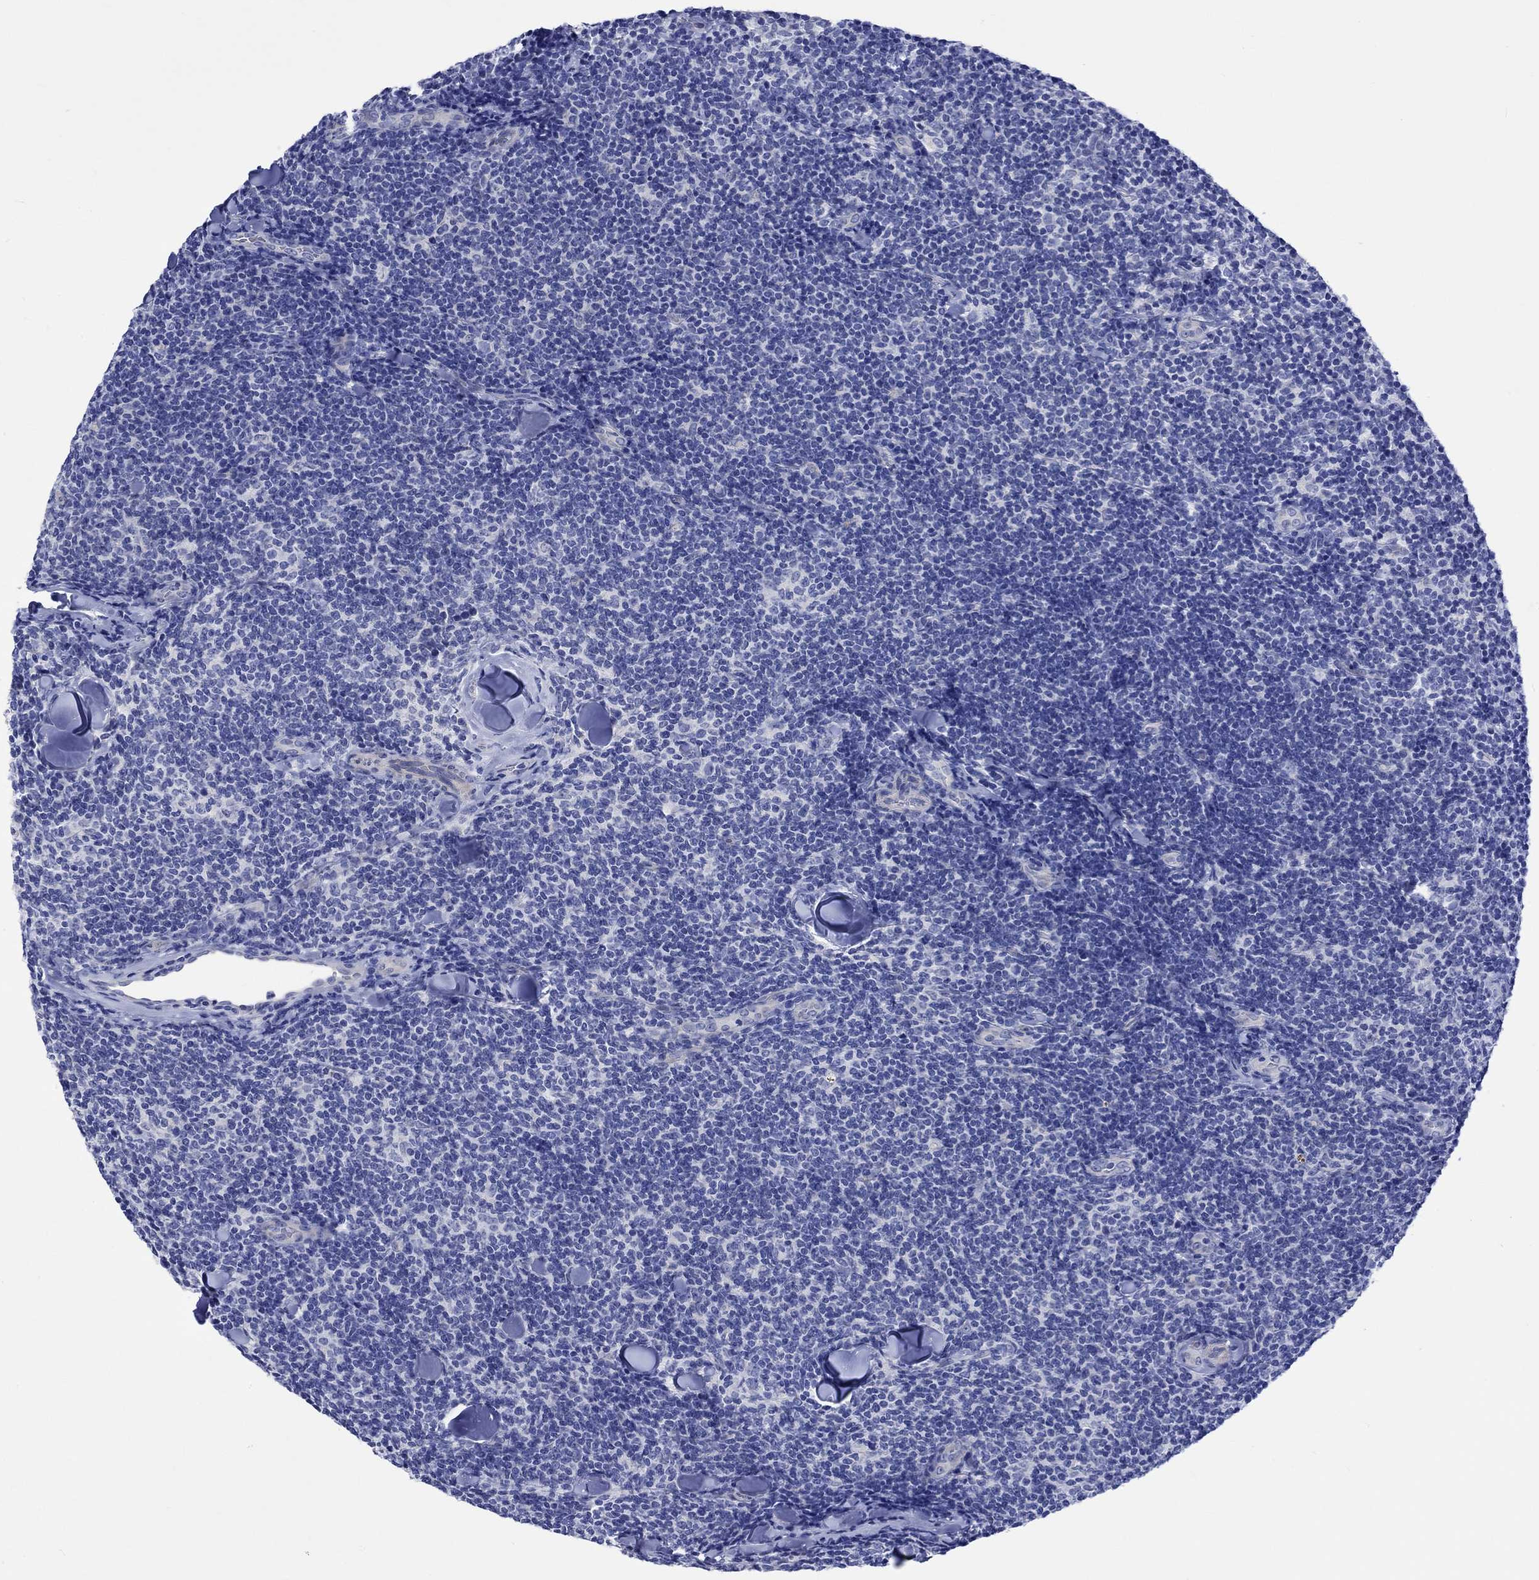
{"staining": {"intensity": "negative", "quantity": "none", "location": "none"}, "tissue": "lymphoma", "cell_type": "Tumor cells", "image_type": "cancer", "snomed": [{"axis": "morphology", "description": "Malignant lymphoma, non-Hodgkin's type, Low grade"}, {"axis": "topography", "description": "Lymph node"}], "caption": "An immunohistochemistry (IHC) photomicrograph of malignant lymphoma, non-Hodgkin's type (low-grade) is shown. There is no staining in tumor cells of malignant lymphoma, non-Hodgkin's type (low-grade).", "gene": "HARBI1", "patient": {"sex": "female", "age": 56}}